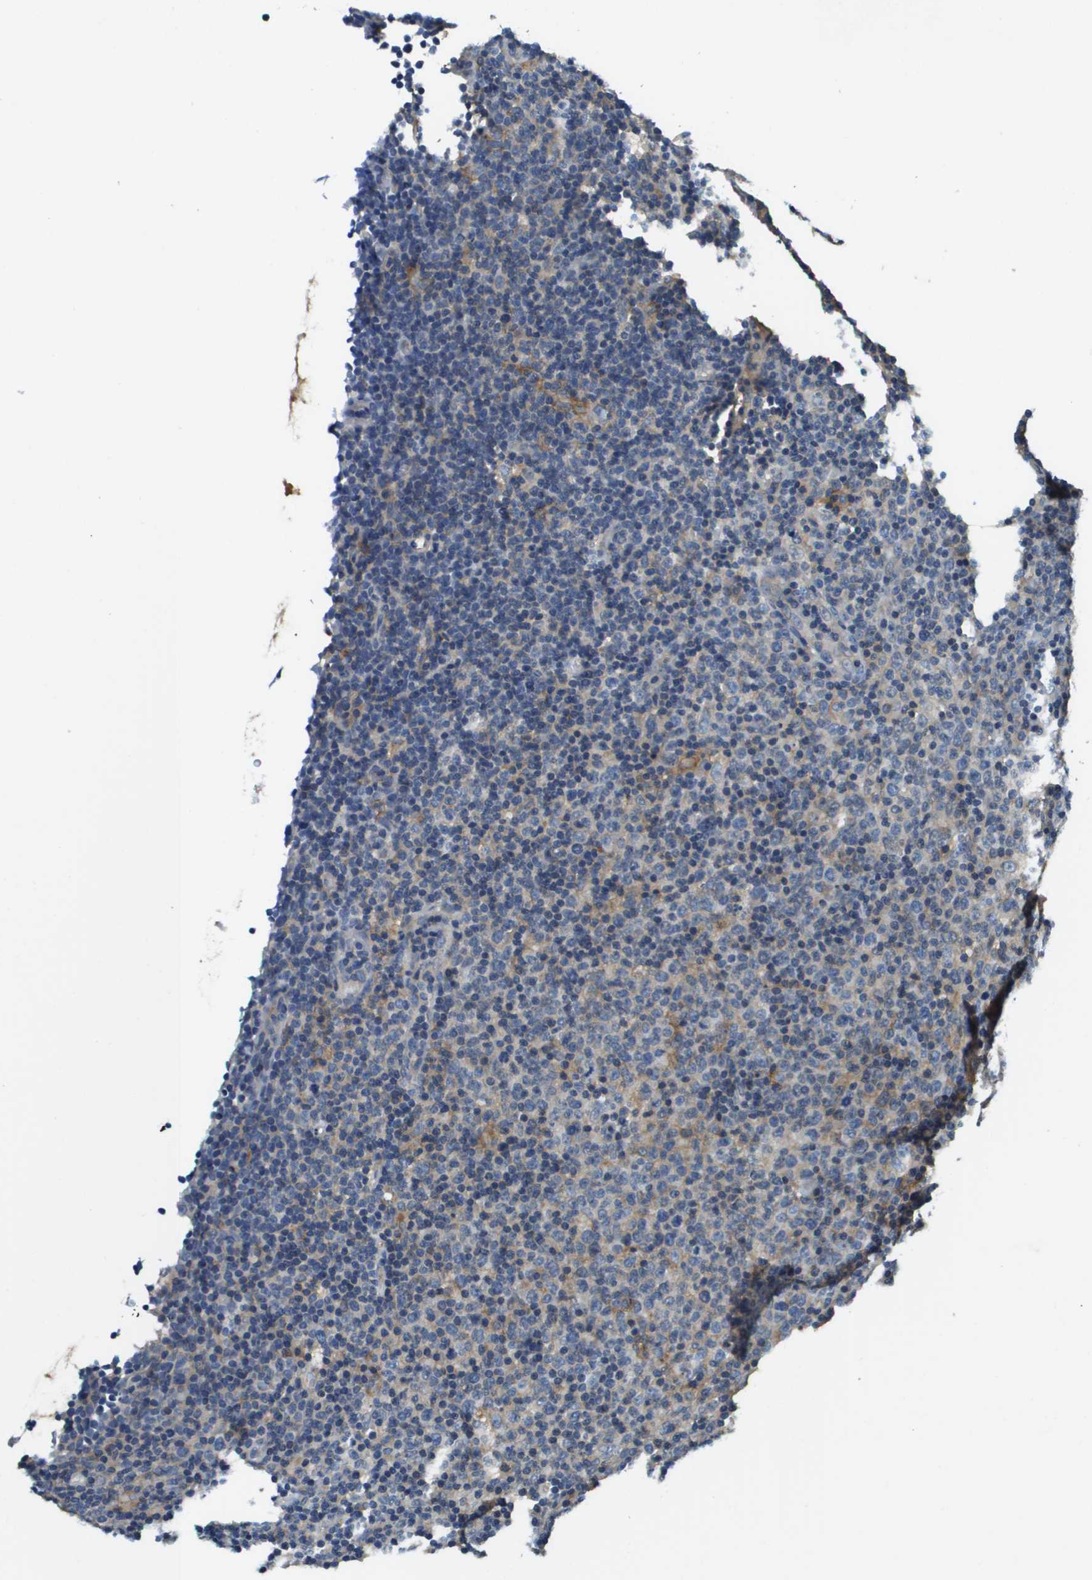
{"staining": {"intensity": "negative", "quantity": "none", "location": "none"}, "tissue": "lymphoma", "cell_type": "Tumor cells", "image_type": "cancer", "snomed": [{"axis": "morphology", "description": "Malignant lymphoma, non-Hodgkin's type, Low grade"}, {"axis": "topography", "description": "Lymph node"}], "caption": "This is an IHC histopathology image of lymphoma. There is no positivity in tumor cells.", "gene": "SLC16A3", "patient": {"sex": "male", "age": 70}}